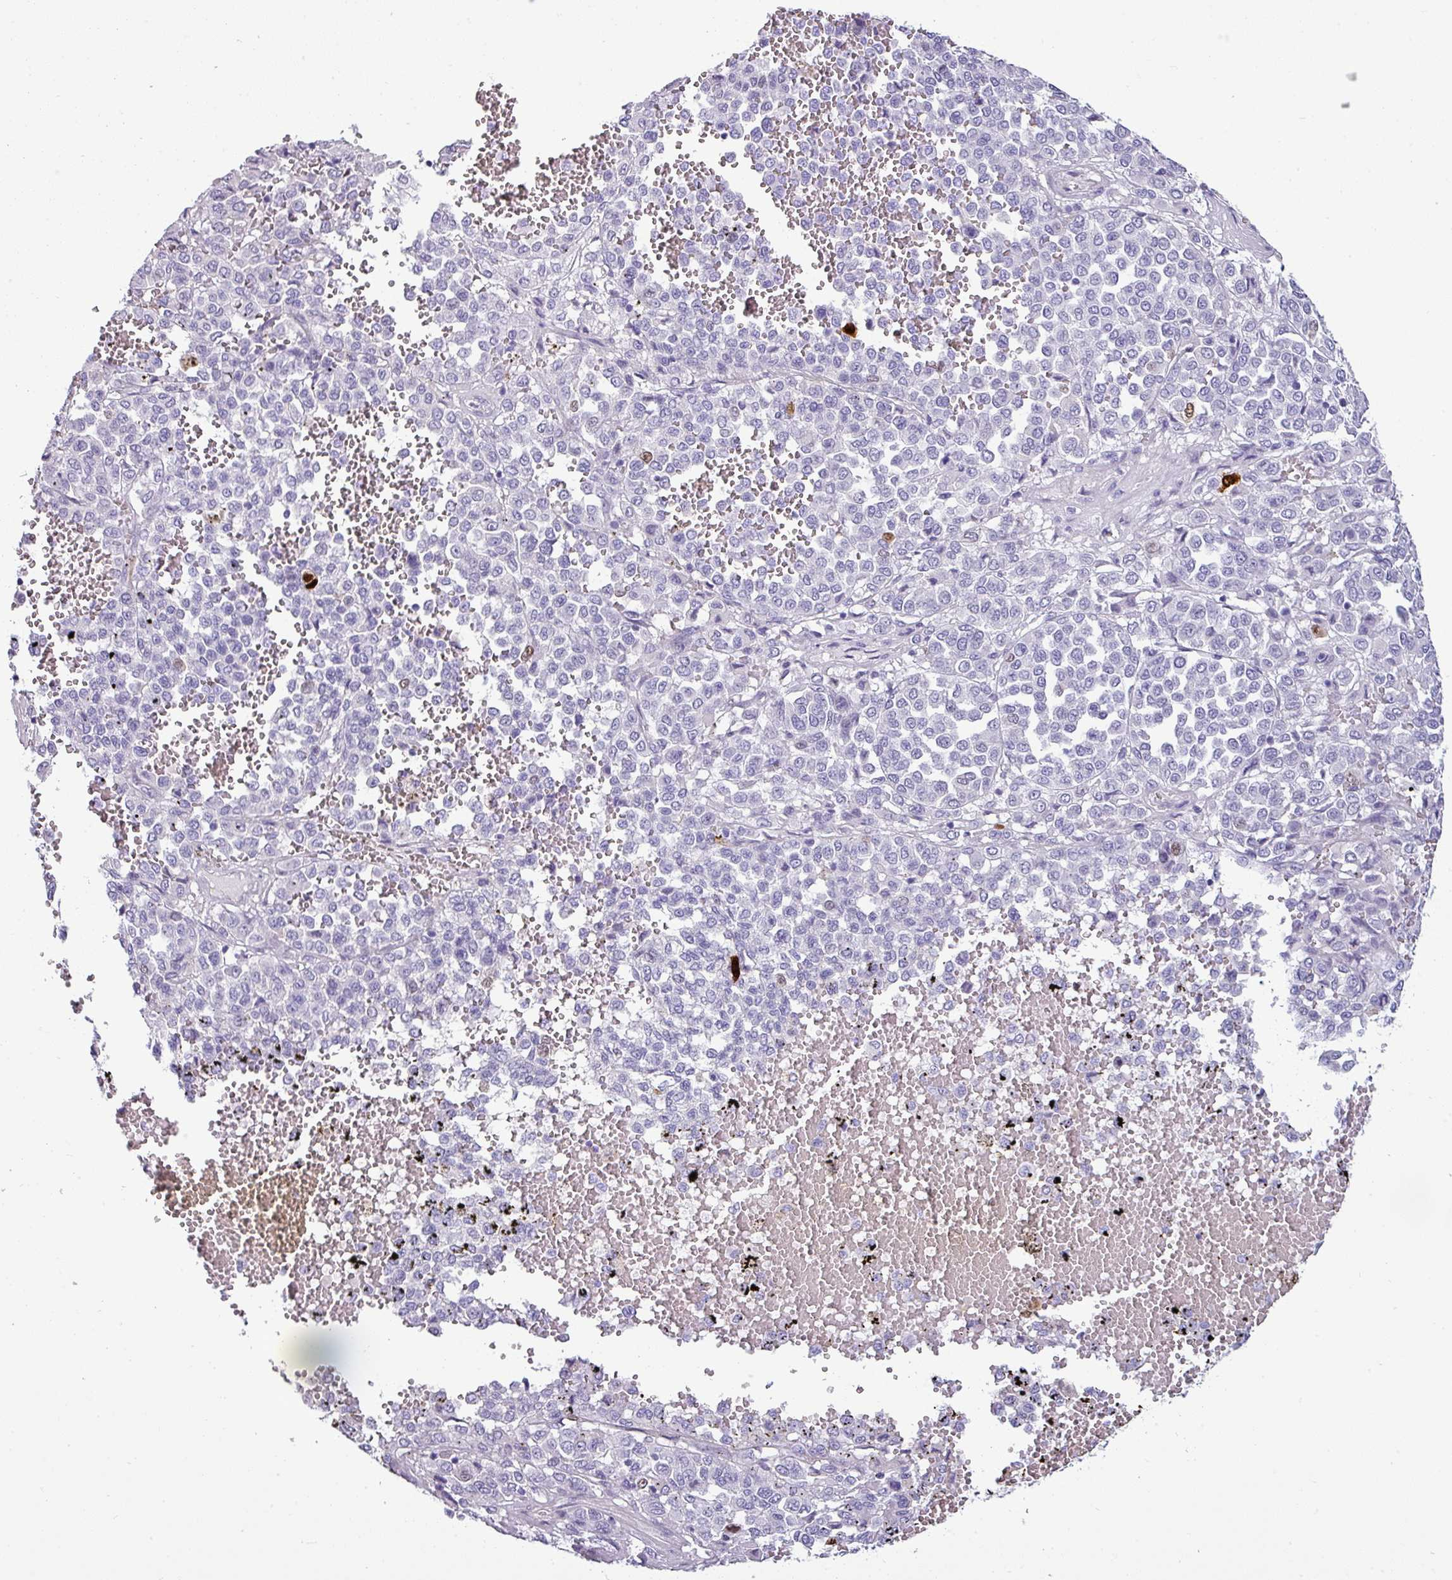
{"staining": {"intensity": "negative", "quantity": "none", "location": "none"}, "tissue": "melanoma", "cell_type": "Tumor cells", "image_type": "cancer", "snomed": [{"axis": "morphology", "description": "Malignant melanoma, Metastatic site"}, {"axis": "topography", "description": "Pancreas"}], "caption": "This is an IHC photomicrograph of human malignant melanoma (metastatic site). There is no expression in tumor cells.", "gene": "VCX2", "patient": {"sex": "female", "age": 30}}